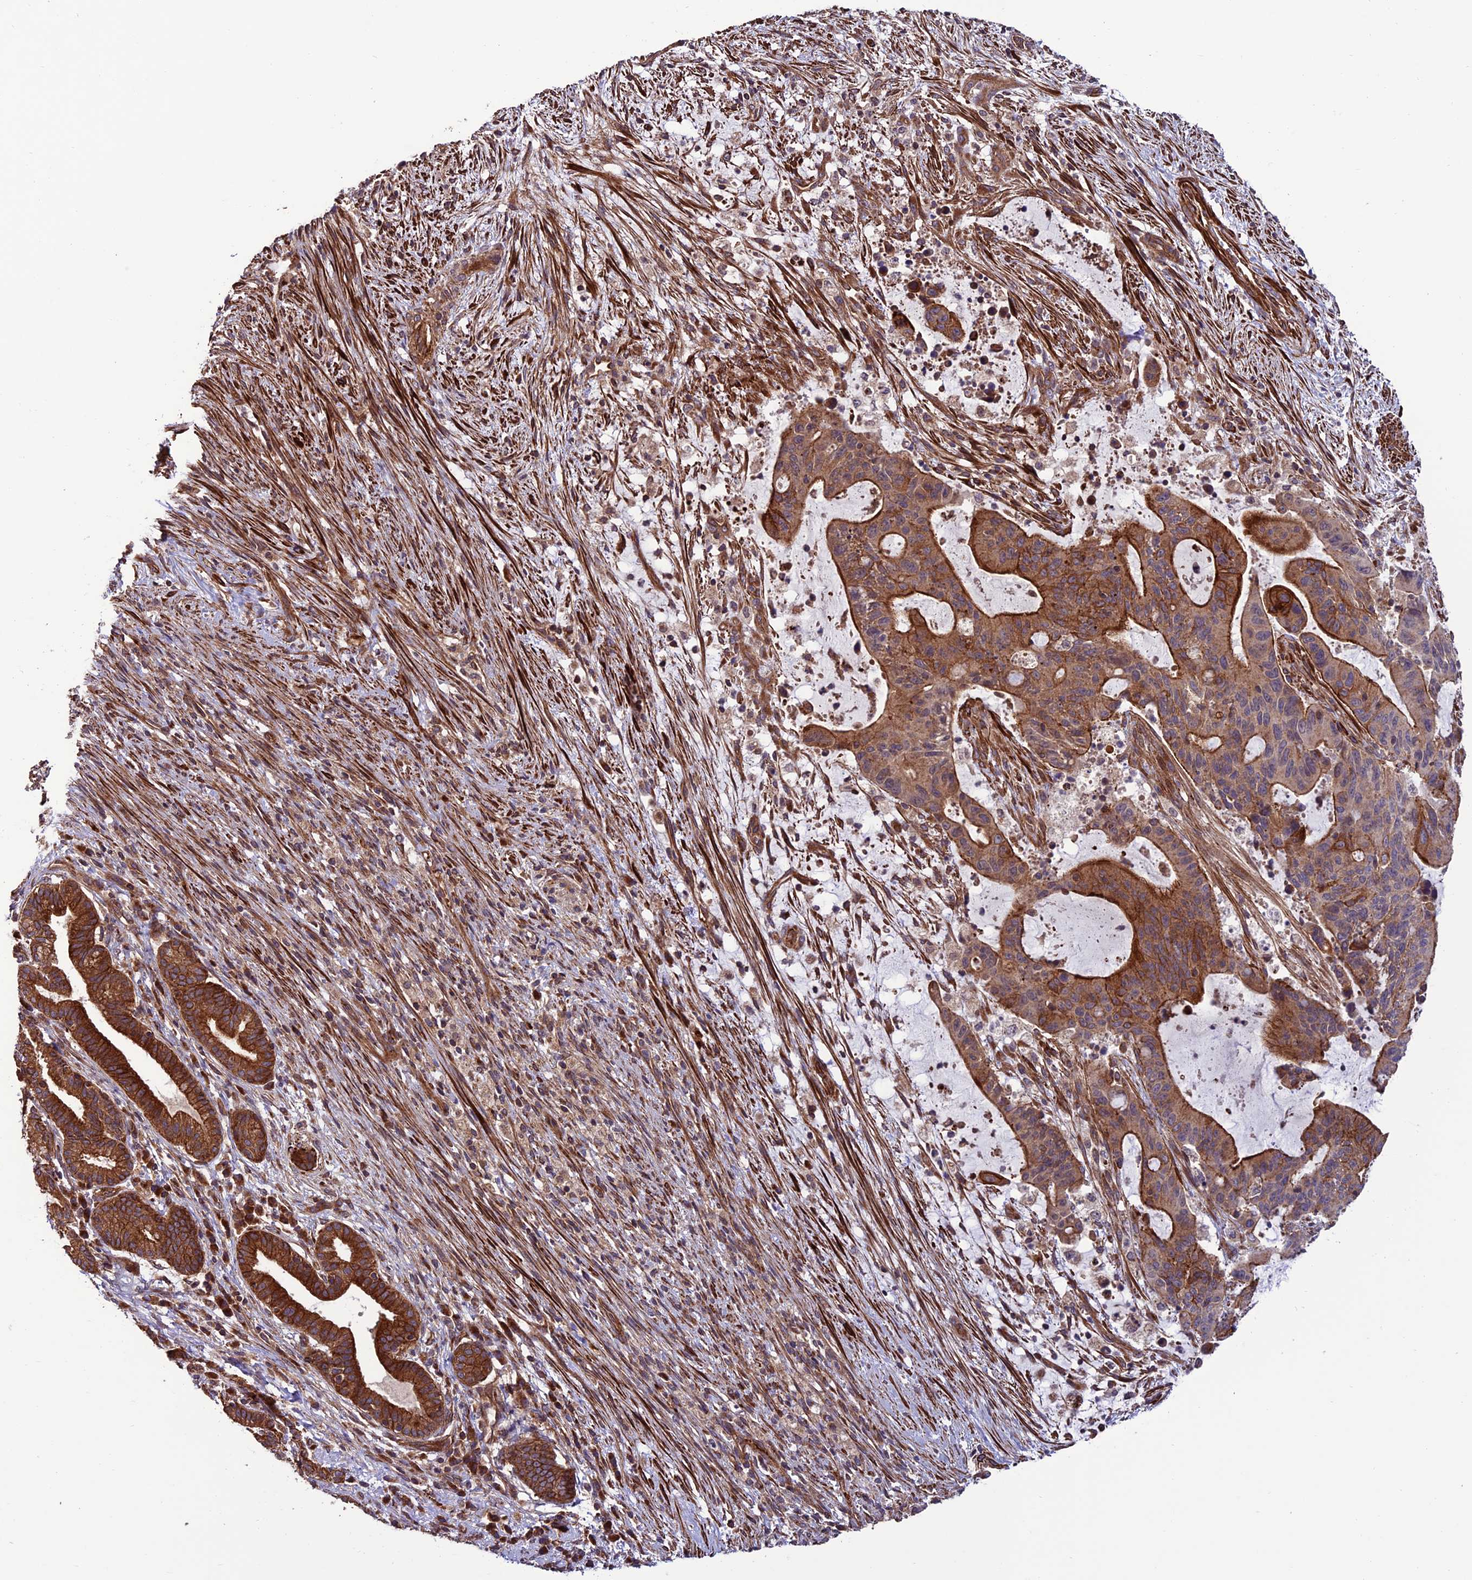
{"staining": {"intensity": "strong", "quantity": ">75%", "location": "cytoplasmic/membranous"}, "tissue": "liver cancer", "cell_type": "Tumor cells", "image_type": "cancer", "snomed": [{"axis": "morphology", "description": "Normal tissue, NOS"}, {"axis": "morphology", "description": "Cholangiocarcinoma"}, {"axis": "topography", "description": "Liver"}, {"axis": "topography", "description": "Peripheral nerve tissue"}], "caption": "Cholangiocarcinoma (liver) stained with DAB (3,3'-diaminobenzidine) IHC shows high levels of strong cytoplasmic/membranous expression in about >75% of tumor cells.", "gene": "TNIP3", "patient": {"sex": "female", "age": 73}}